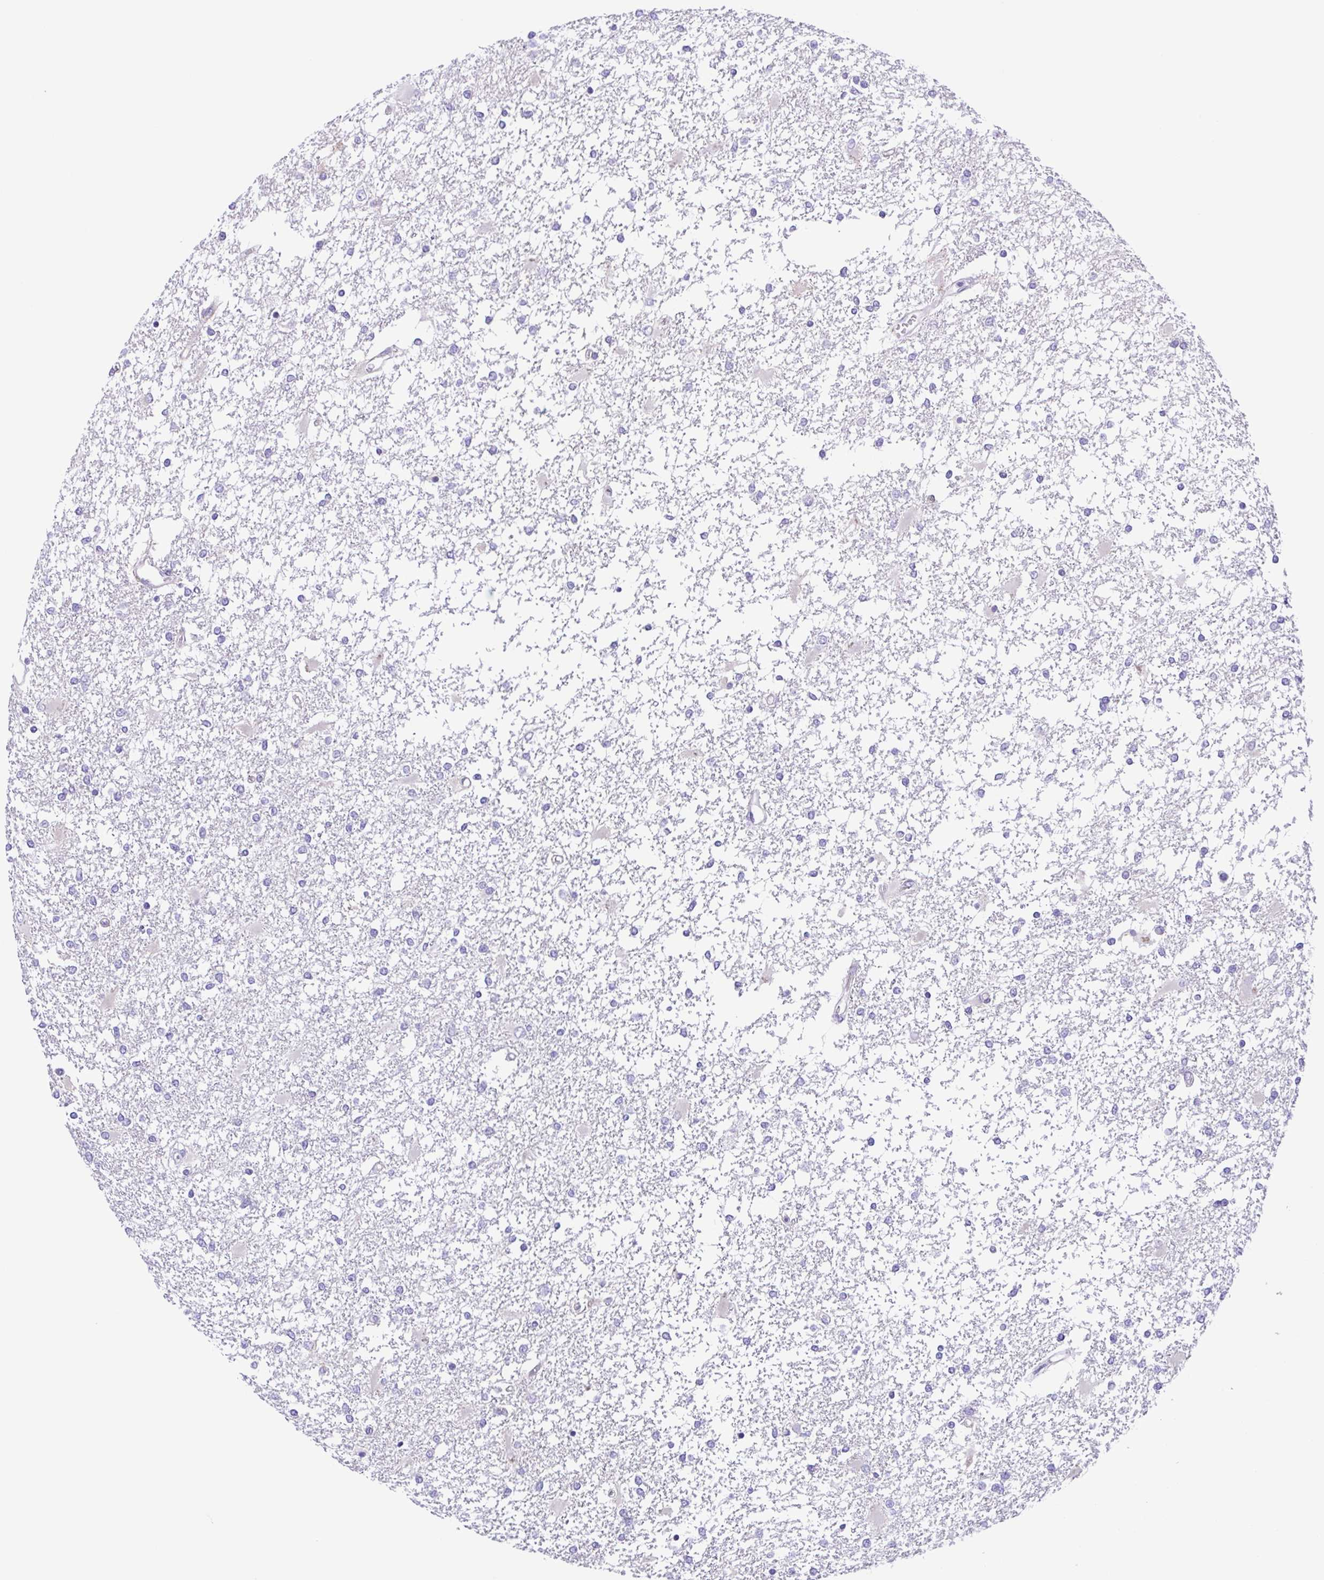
{"staining": {"intensity": "negative", "quantity": "none", "location": "none"}, "tissue": "glioma", "cell_type": "Tumor cells", "image_type": "cancer", "snomed": [{"axis": "morphology", "description": "Glioma, malignant, High grade"}, {"axis": "topography", "description": "Cerebral cortex"}], "caption": "Tumor cells are negative for protein expression in human malignant glioma (high-grade). (DAB (3,3'-diaminobenzidine) immunohistochemistry with hematoxylin counter stain).", "gene": "ISM2", "patient": {"sex": "male", "age": 79}}